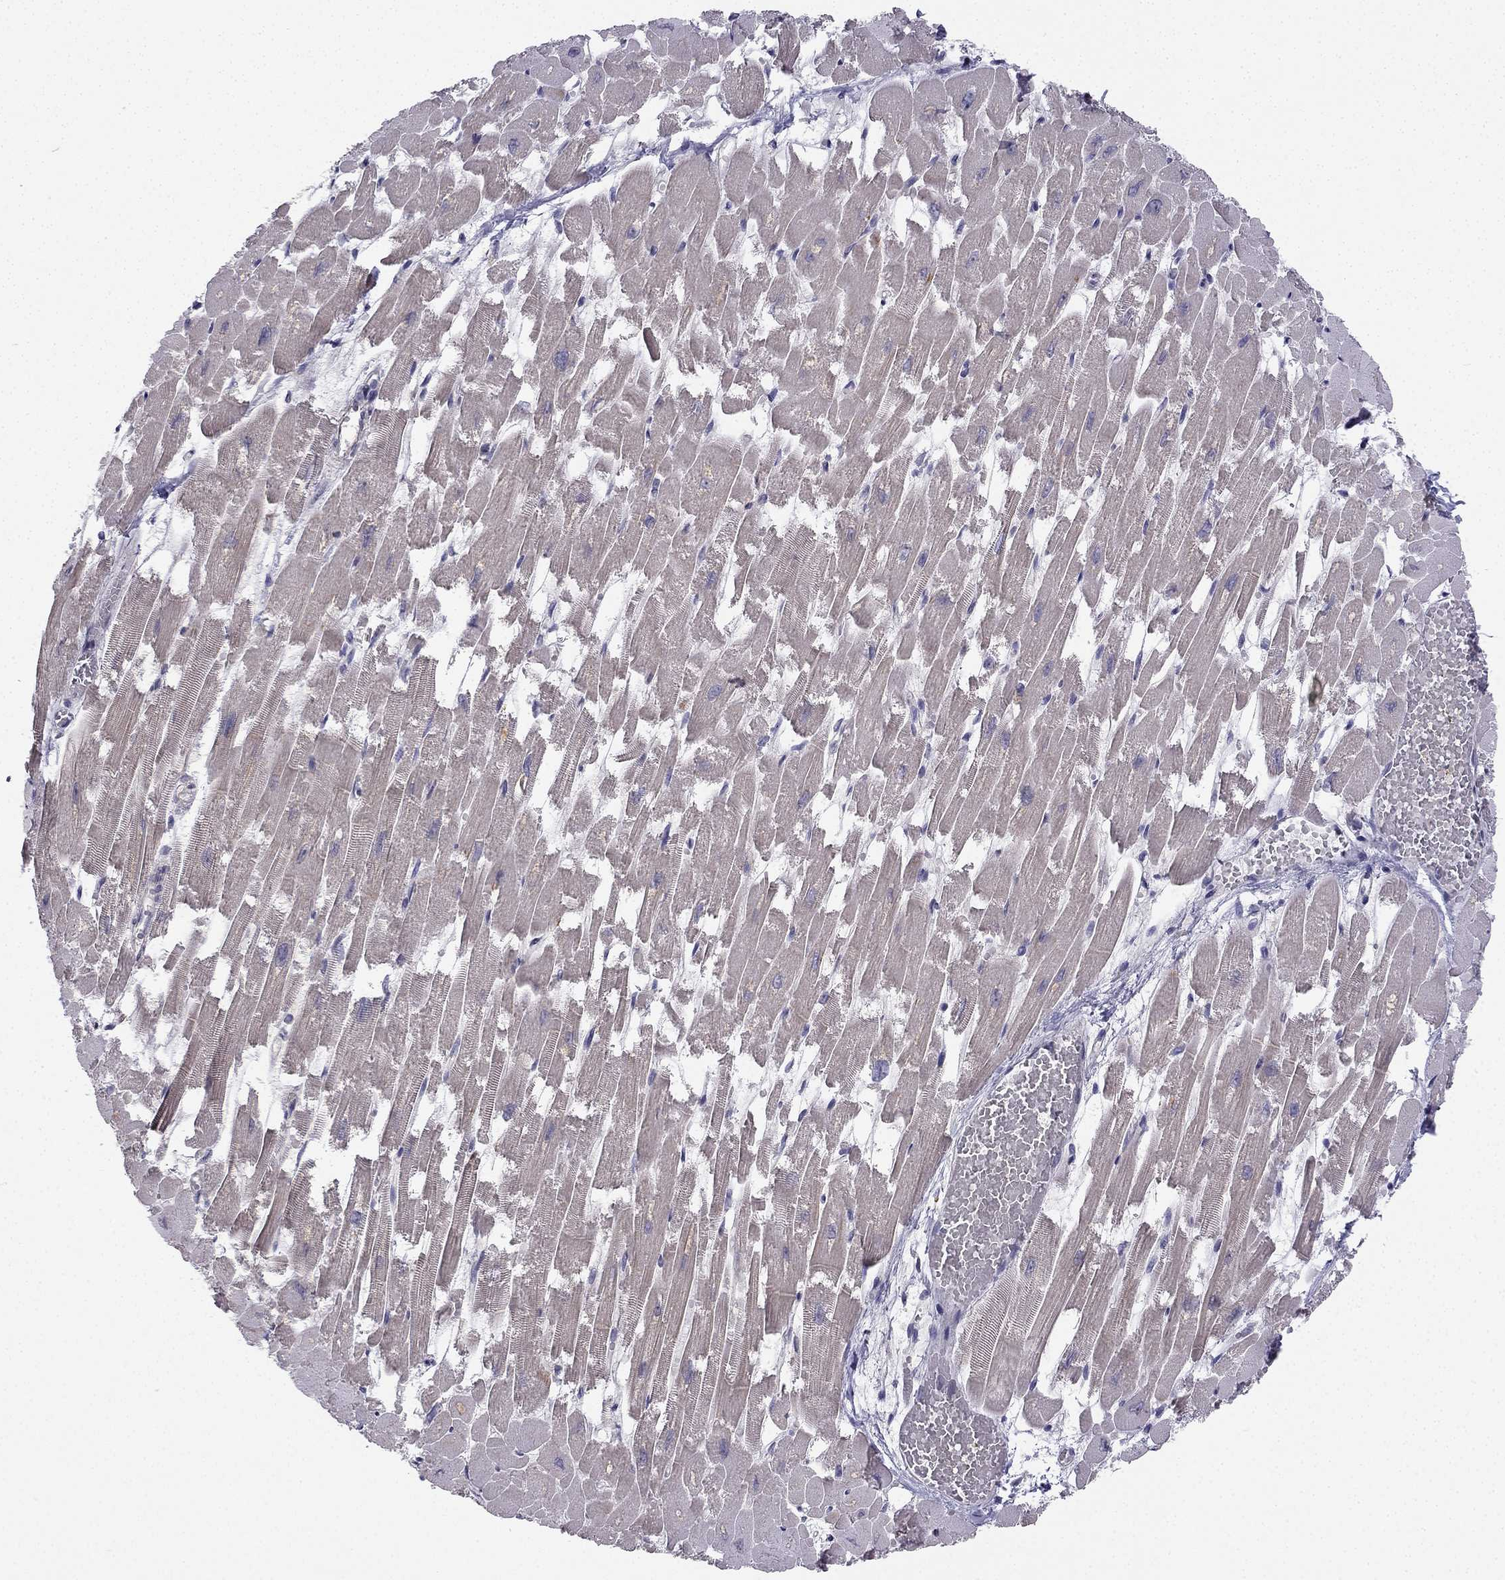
{"staining": {"intensity": "negative", "quantity": "none", "location": "none"}, "tissue": "heart muscle", "cell_type": "Cardiomyocytes", "image_type": "normal", "snomed": [{"axis": "morphology", "description": "Normal tissue, NOS"}, {"axis": "topography", "description": "Heart"}], "caption": "Cardiomyocytes are negative for protein expression in normal human heart muscle.", "gene": "CHST8", "patient": {"sex": "female", "age": 52}}